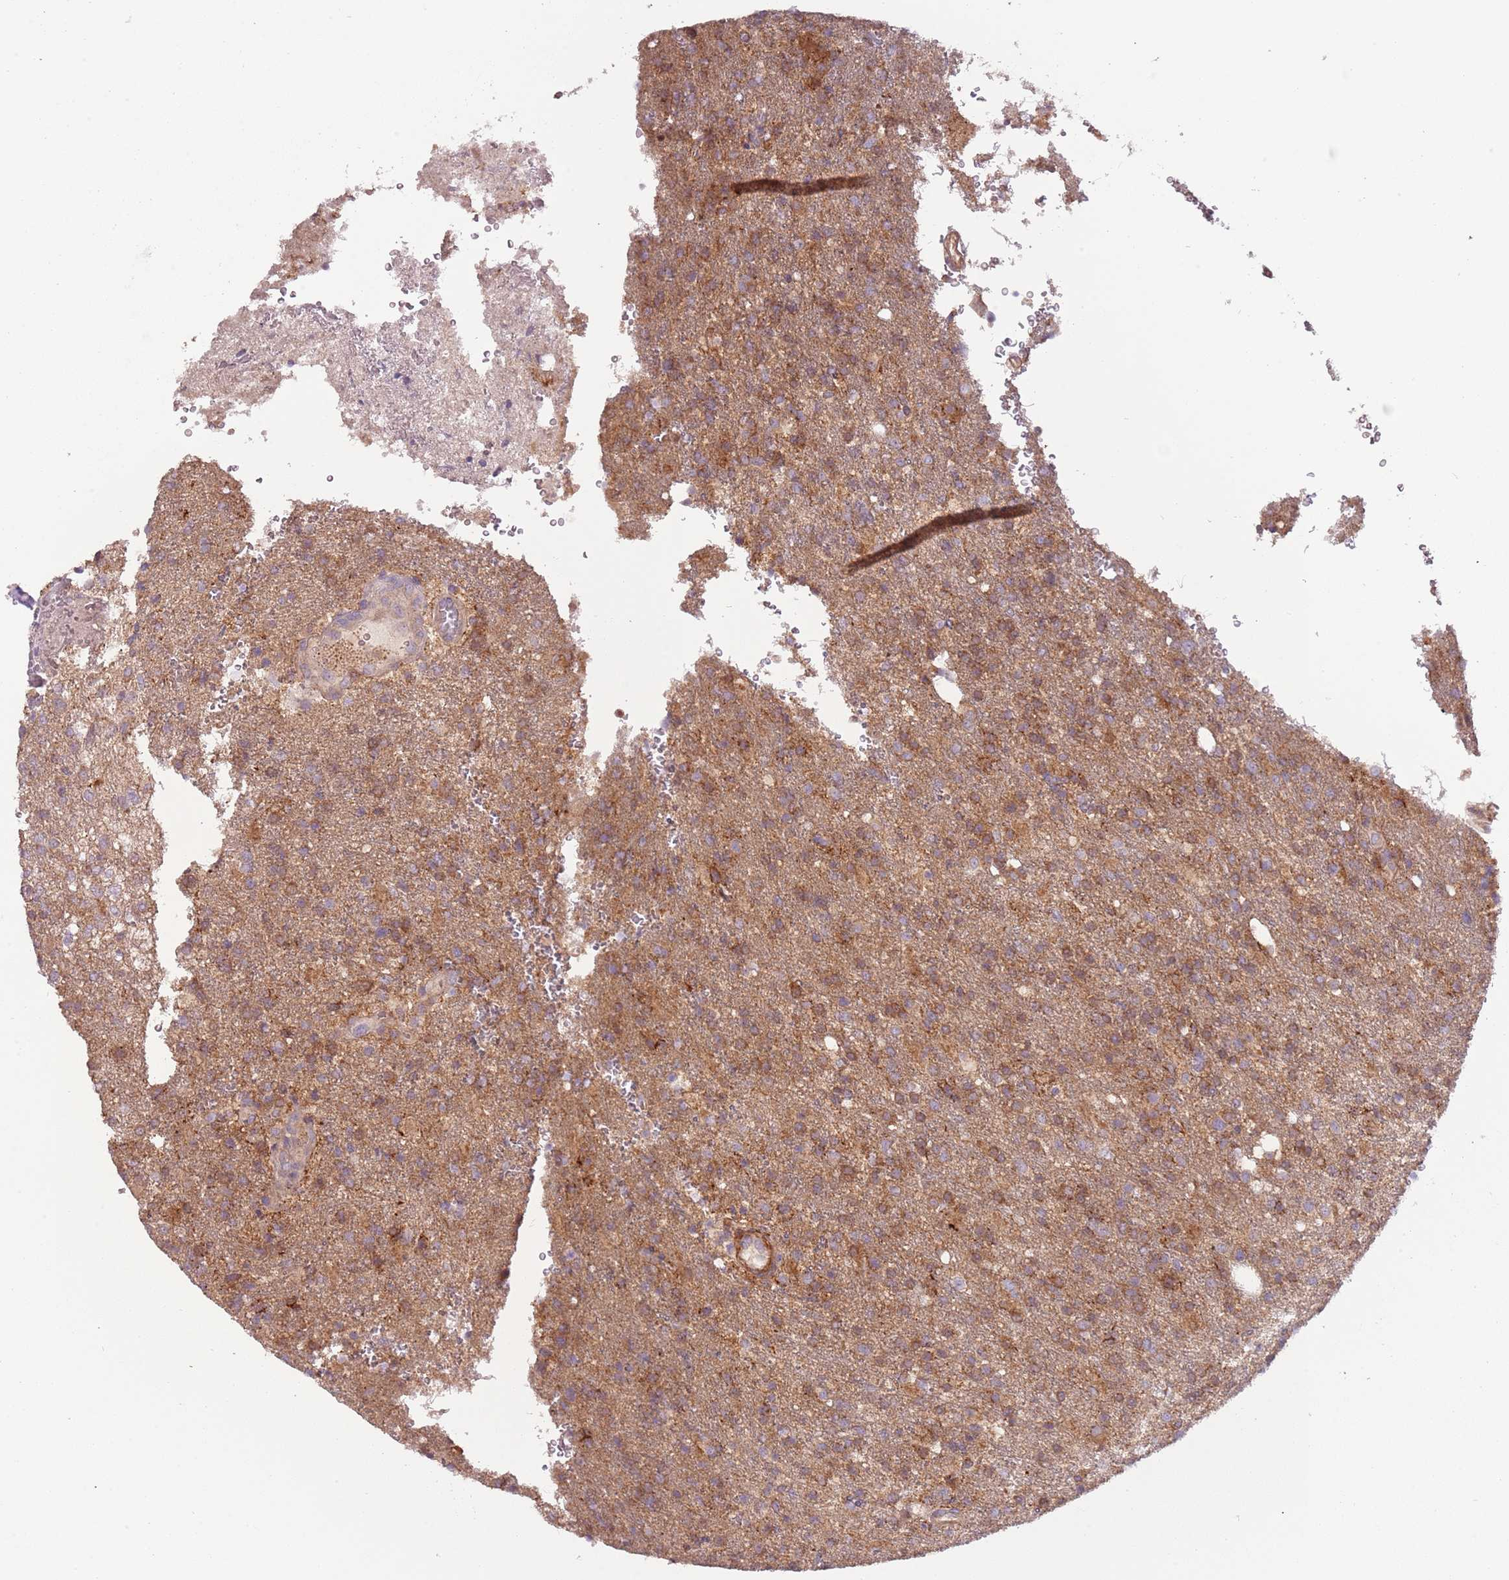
{"staining": {"intensity": "moderate", "quantity": "25%-75%", "location": "cytoplasmic/membranous"}, "tissue": "glioma", "cell_type": "Tumor cells", "image_type": "cancer", "snomed": [{"axis": "morphology", "description": "Glioma, malignant, High grade"}, {"axis": "topography", "description": "Brain"}], "caption": "Malignant glioma (high-grade) stained with DAB (3,3'-diaminobenzidine) immunohistochemistry demonstrates medium levels of moderate cytoplasmic/membranous expression in about 25%-75% of tumor cells.", "gene": "DTD2", "patient": {"sex": "female", "age": 74}}